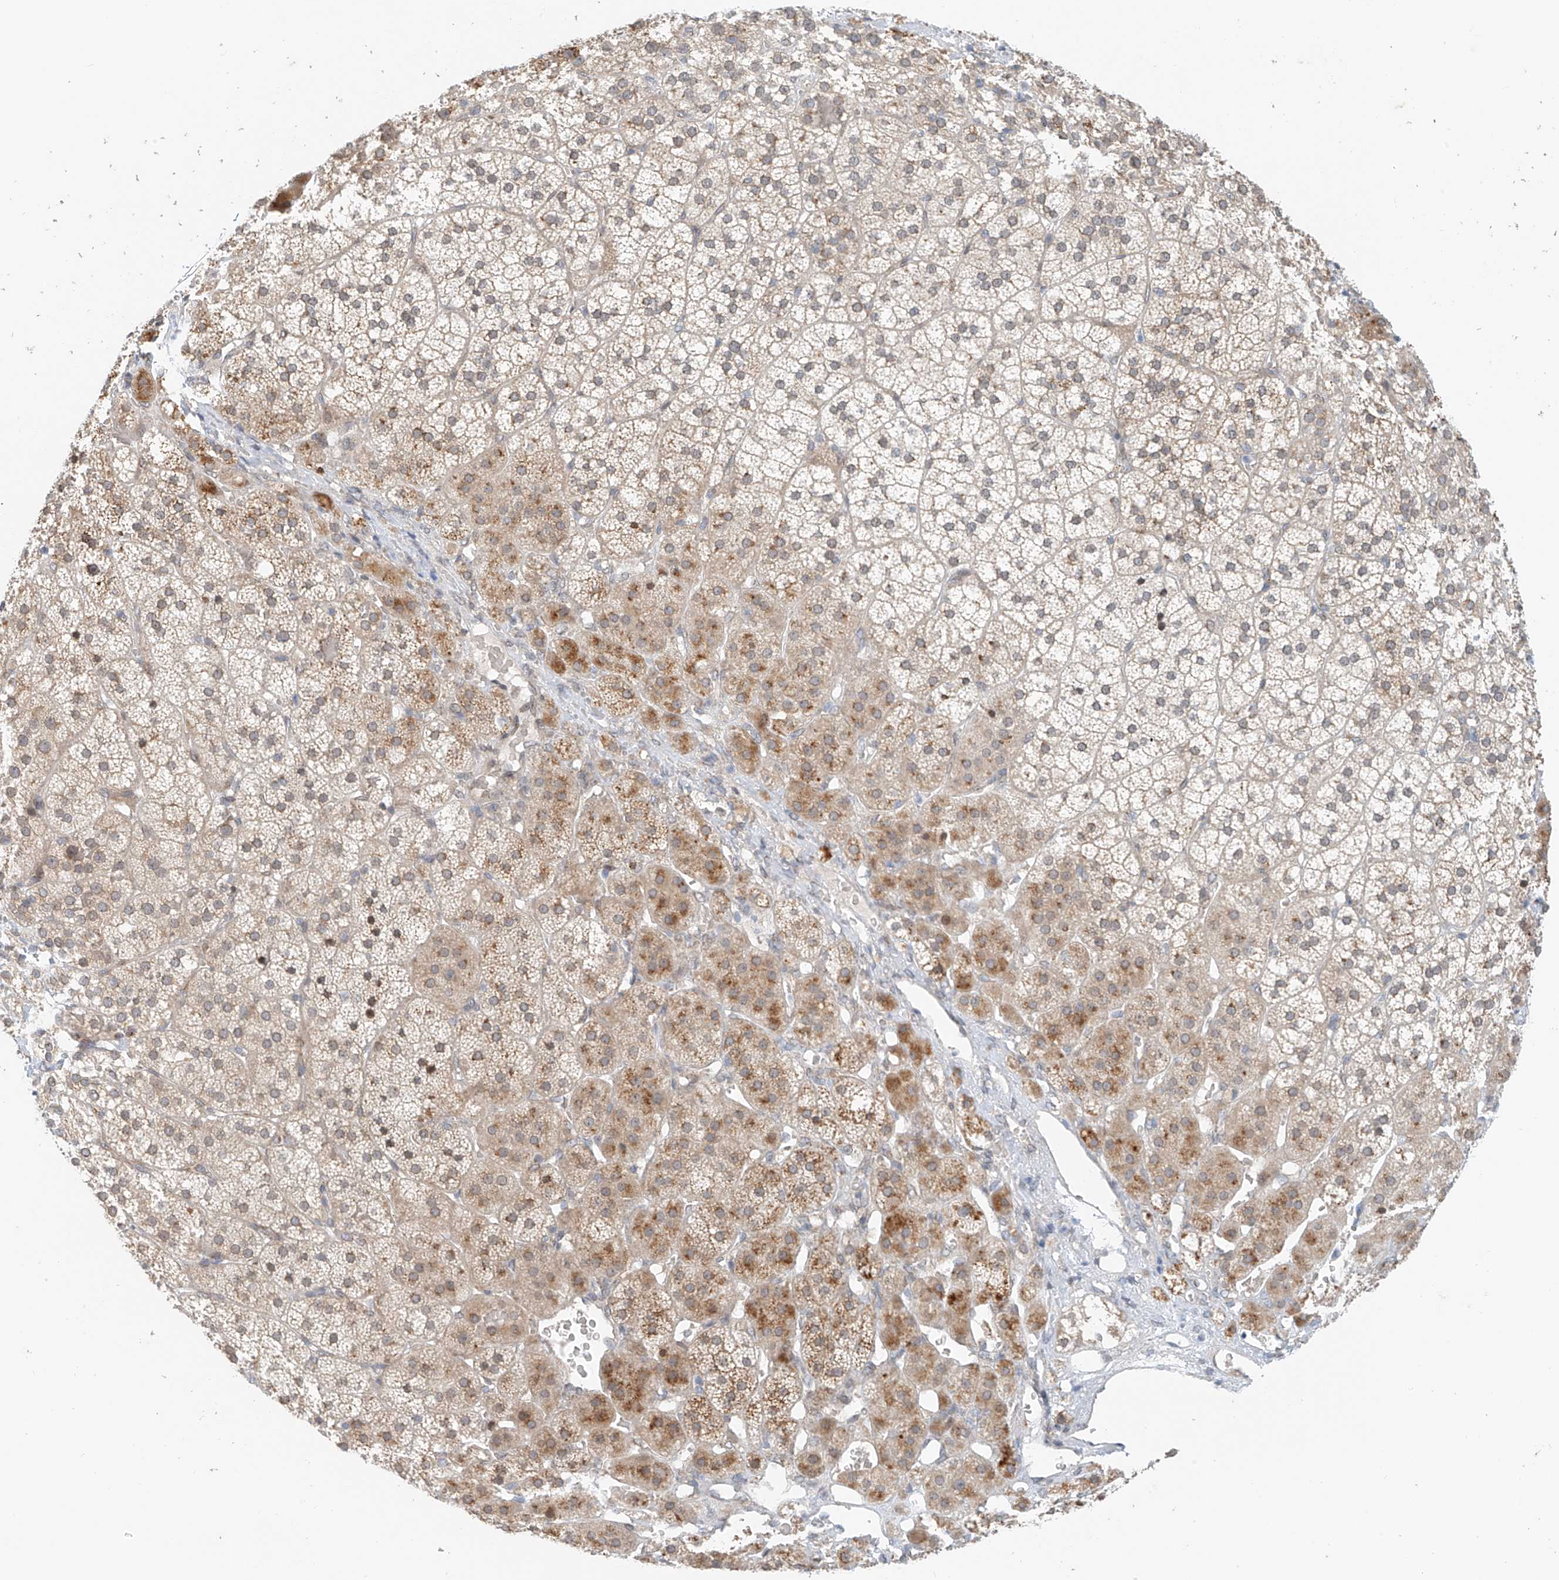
{"staining": {"intensity": "moderate", "quantity": ">75%", "location": "cytoplasmic/membranous"}, "tissue": "adrenal gland", "cell_type": "Glandular cells", "image_type": "normal", "snomed": [{"axis": "morphology", "description": "Normal tissue, NOS"}, {"axis": "topography", "description": "Adrenal gland"}], "caption": "Immunohistochemistry photomicrograph of normal human adrenal gland stained for a protein (brown), which shows medium levels of moderate cytoplasmic/membranous staining in about >75% of glandular cells.", "gene": "STARD9", "patient": {"sex": "female", "age": 44}}